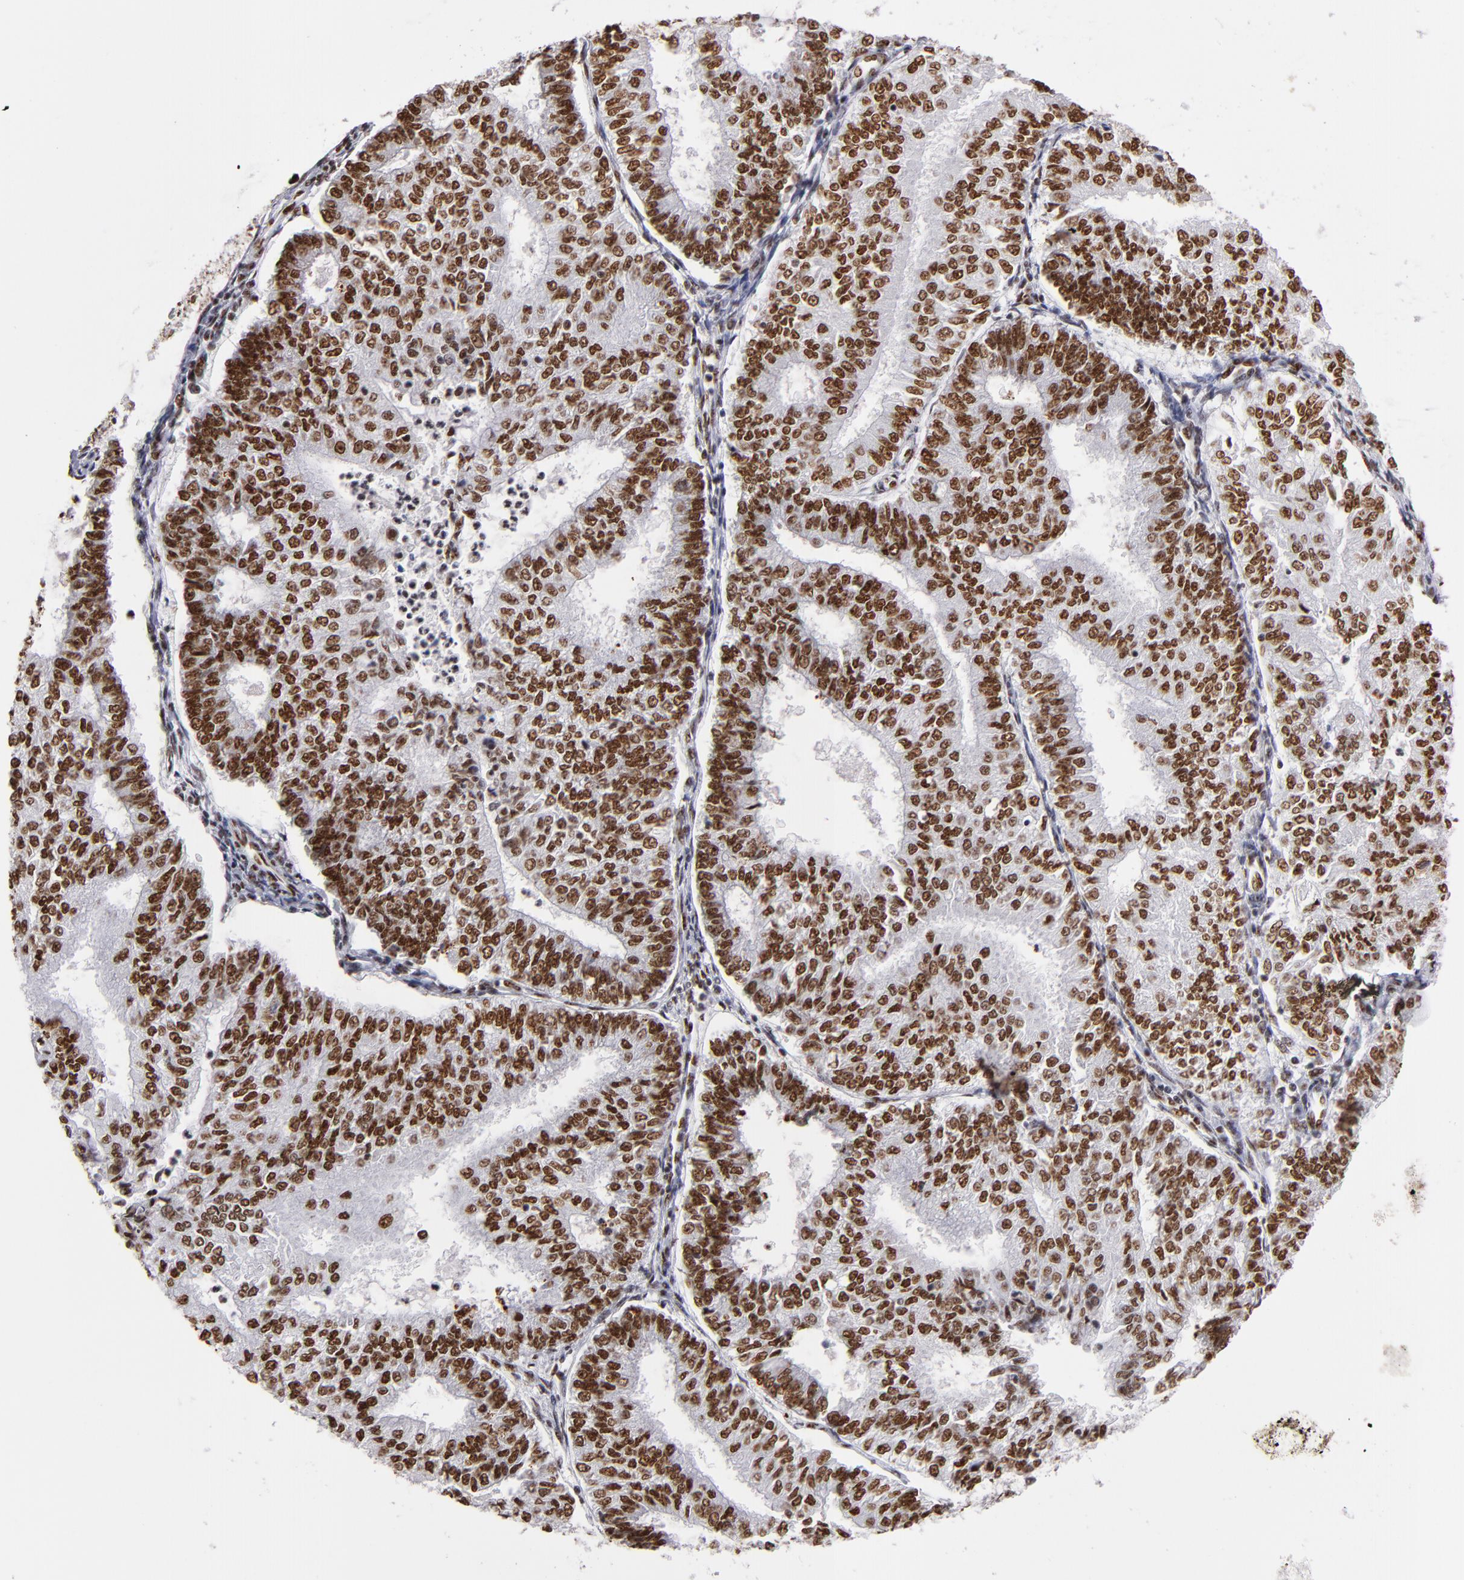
{"staining": {"intensity": "strong", "quantity": ">75%", "location": "nuclear"}, "tissue": "endometrial cancer", "cell_type": "Tumor cells", "image_type": "cancer", "snomed": [{"axis": "morphology", "description": "Adenocarcinoma, NOS"}, {"axis": "topography", "description": "Endometrium"}], "caption": "An immunohistochemistry image of neoplastic tissue is shown. Protein staining in brown shows strong nuclear positivity in endometrial cancer within tumor cells.", "gene": "MRE11", "patient": {"sex": "female", "age": 59}}